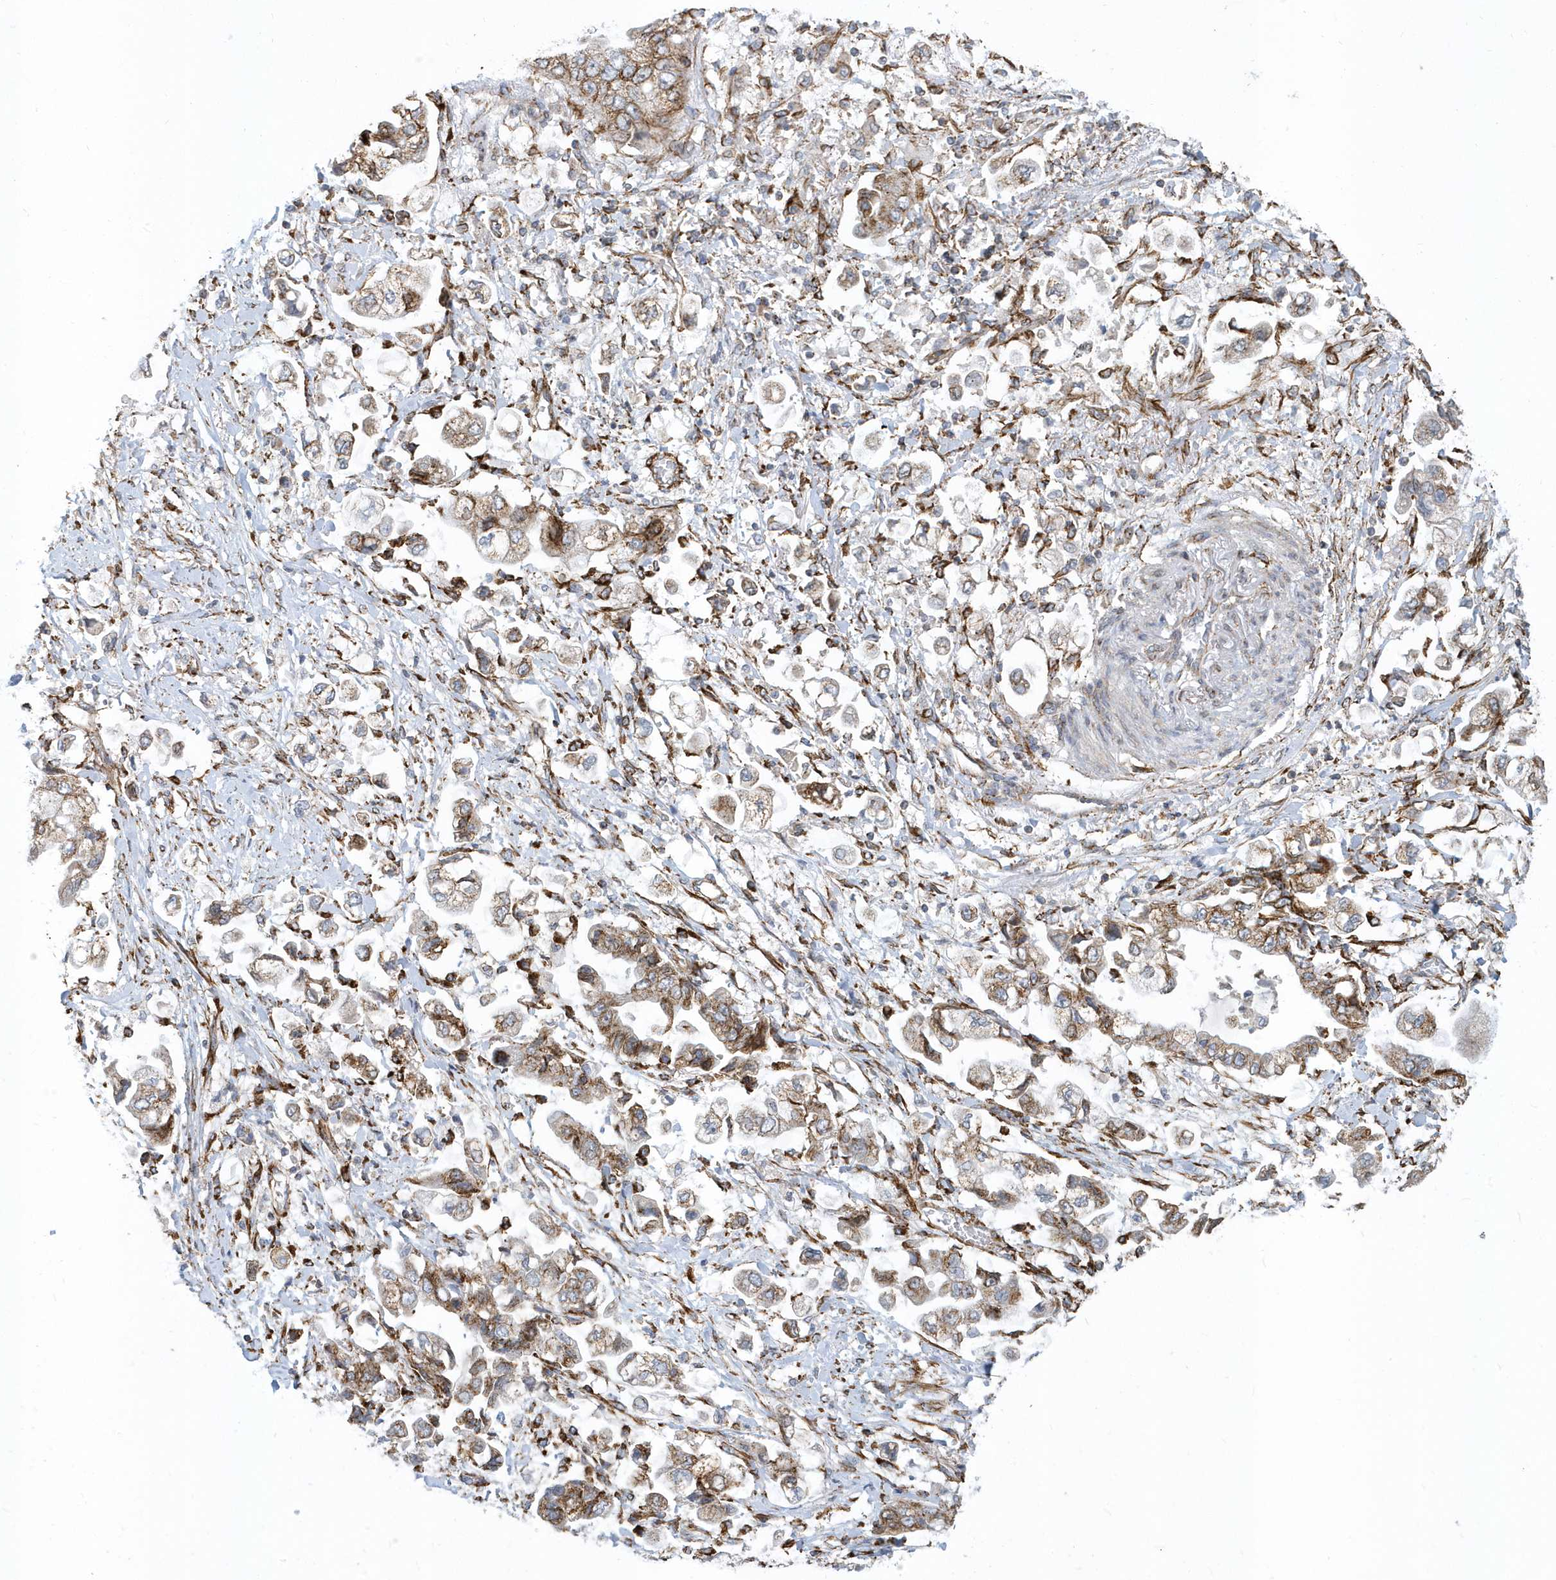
{"staining": {"intensity": "moderate", "quantity": ">75%", "location": "cytoplasmic/membranous"}, "tissue": "stomach cancer", "cell_type": "Tumor cells", "image_type": "cancer", "snomed": [{"axis": "morphology", "description": "Adenocarcinoma, NOS"}, {"axis": "topography", "description": "Stomach"}], "caption": "Brown immunohistochemical staining in human adenocarcinoma (stomach) reveals moderate cytoplasmic/membranous staining in approximately >75% of tumor cells. The protein of interest is shown in brown color, while the nuclei are stained blue.", "gene": "HRH4", "patient": {"sex": "male", "age": 62}}